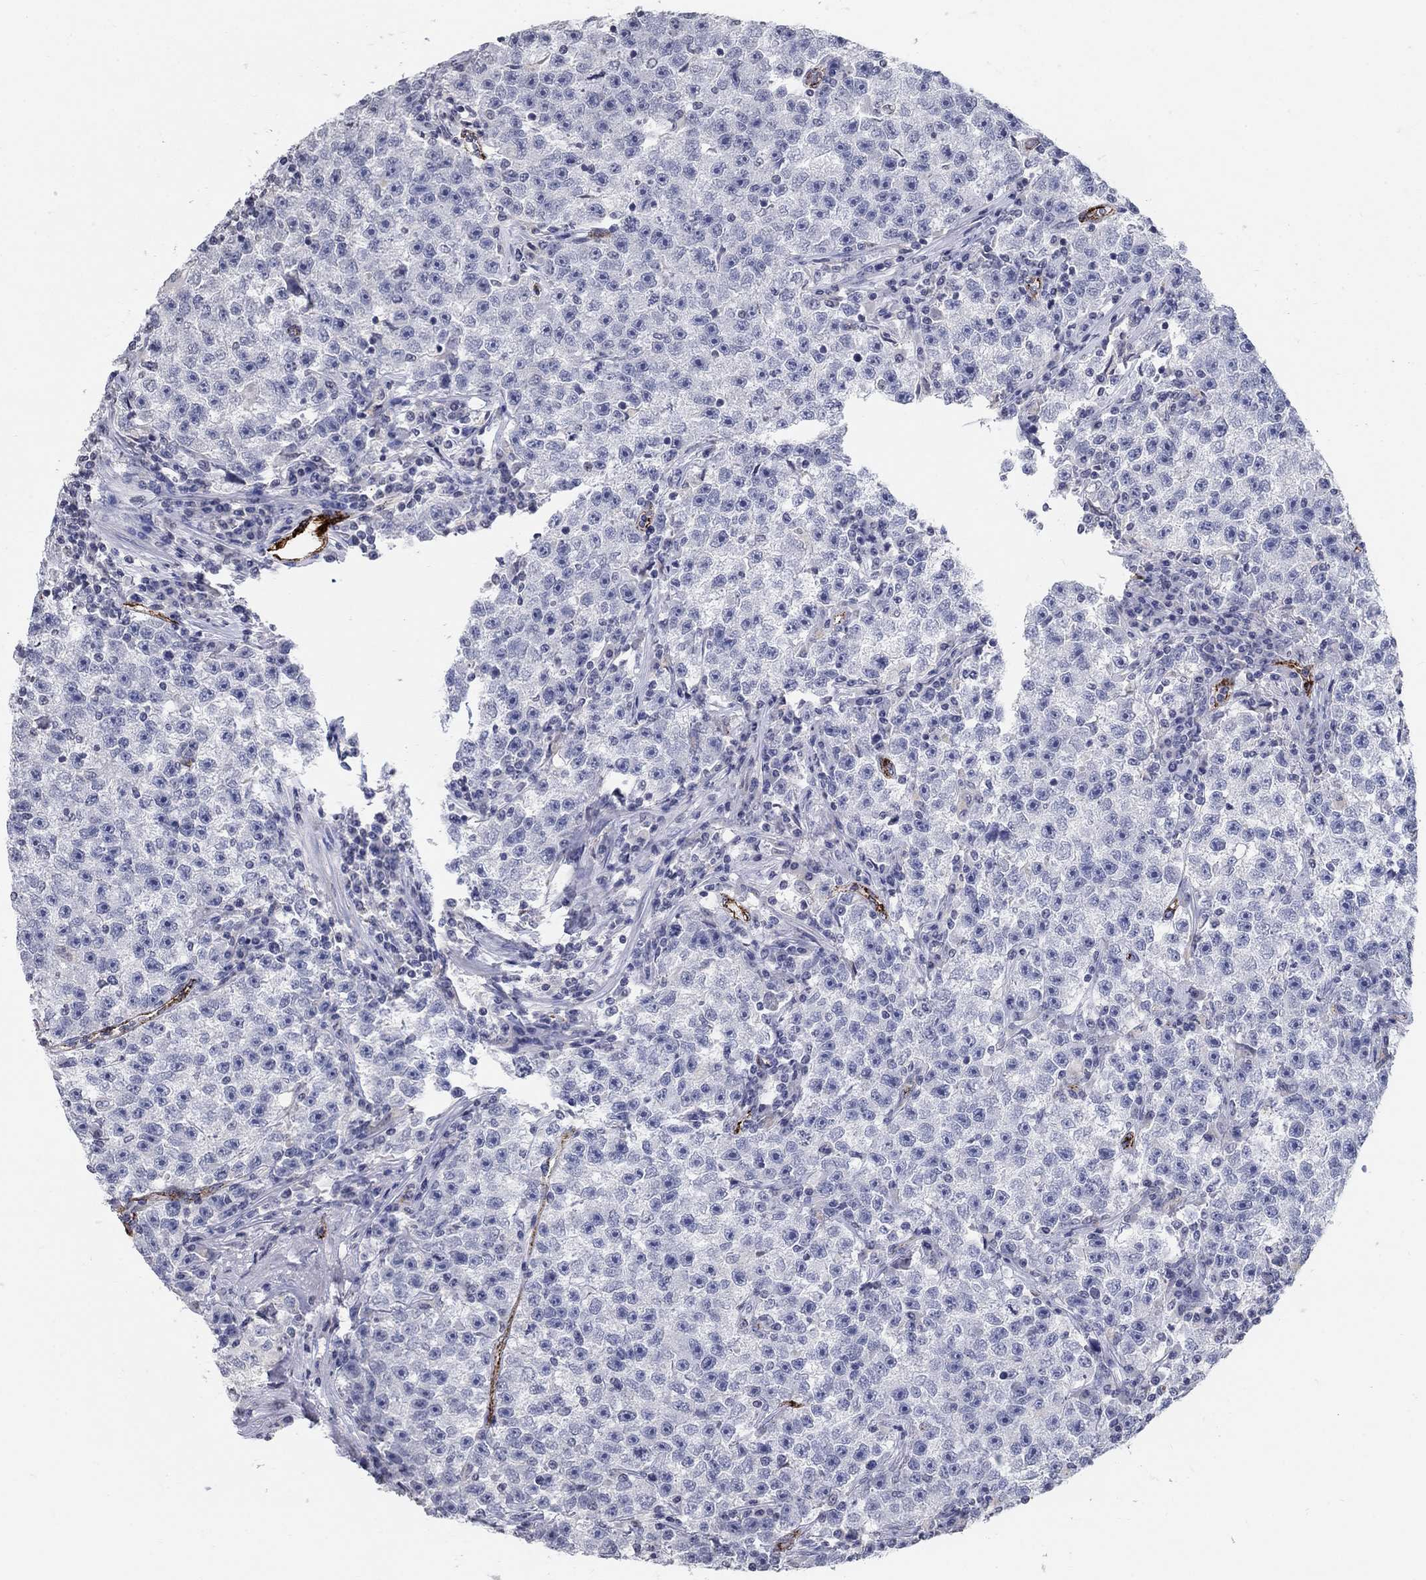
{"staining": {"intensity": "negative", "quantity": "none", "location": "none"}, "tissue": "testis cancer", "cell_type": "Tumor cells", "image_type": "cancer", "snomed": [{"axis": "morphology", "description": "Seminoma, NOS"}, {"axis": "topography", "description": "Testis"}], "caption": "Tumor cells show no significant expression in testis cancer (seminoma).", "gene": "TINAG", "patient": {"sex": "male", "age": 22}}